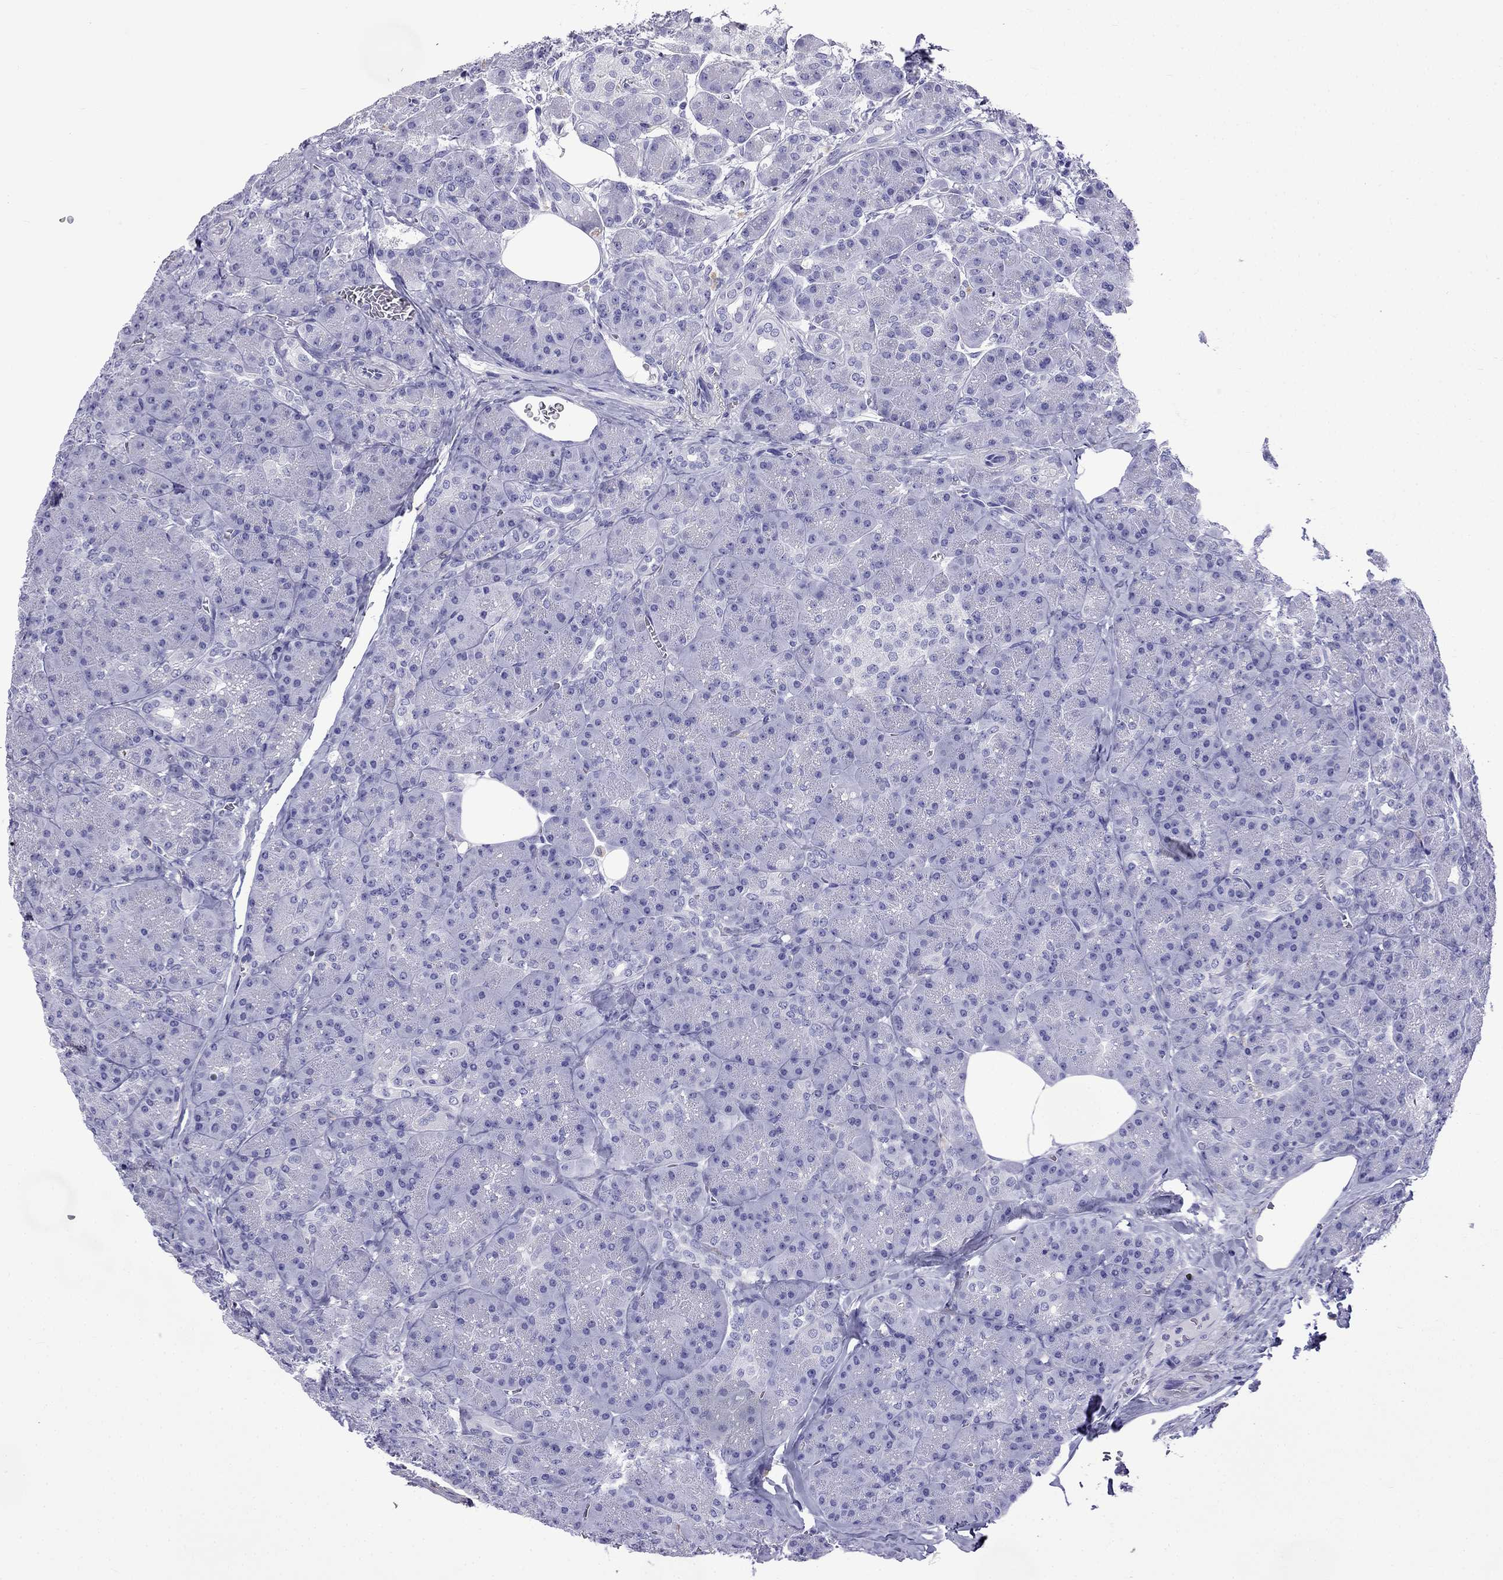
{"staining": {"intensity": "negative", "quantity": "none", "location": "none"}, "tissue": "pancreas", "cell_type": "Exocrine glandular cells", "image_type": "normal", "snomed": [{"axis": "morphology", "description": "Normal tissue, NOS"}, {"axis": "topography", "description": "Pancreas"}], "caption": "This photomicrograph is of unremarkable pancreas stained with immunohistochemistry (IHC) to label a protein in brown with the nuclei are counter-stained blue. There is no staining in exocrine glandular cells. (IHC, brightfield microscopy, high magnification).", "gene": "ARR3", "patient": {"sex": "male", "age": 57}}